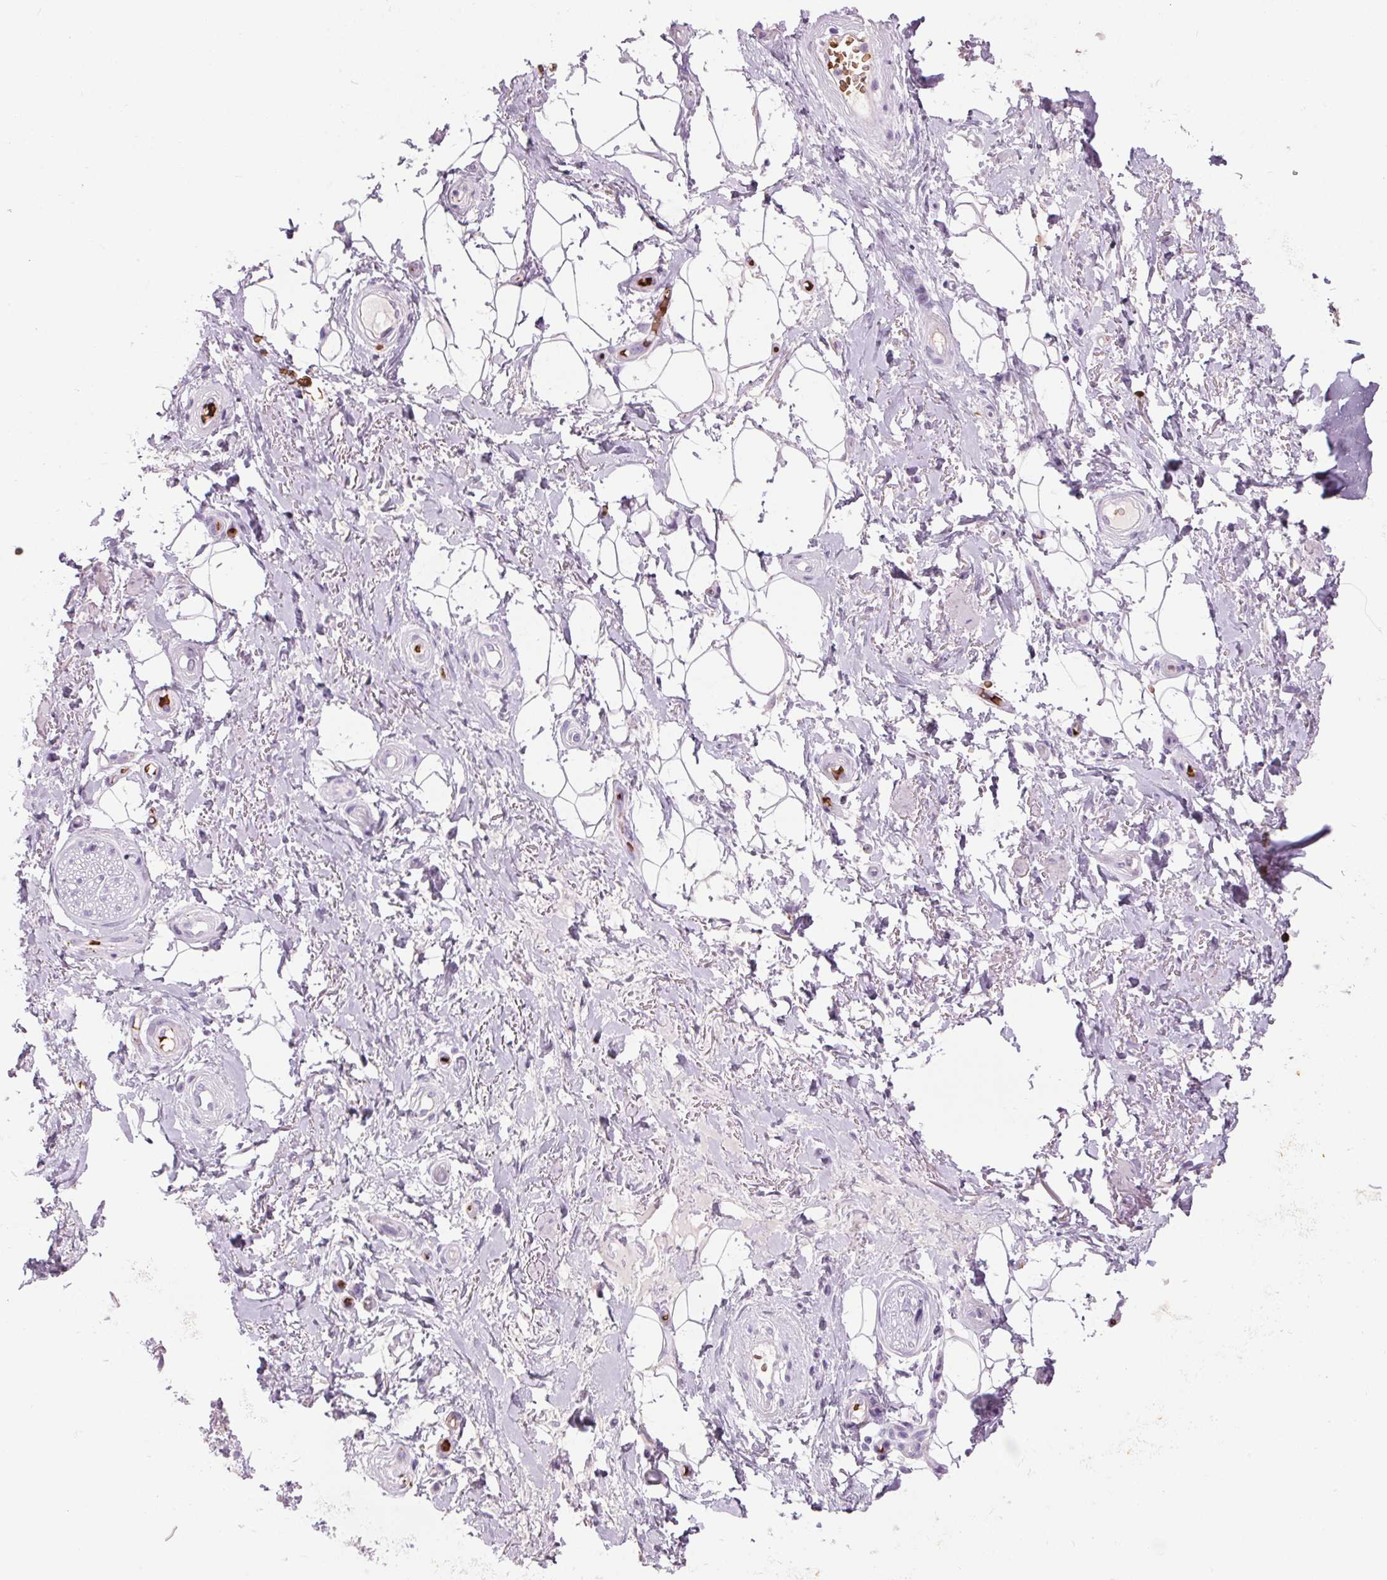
{"staining": {"intensity": "negative", "quantity": "none", "location": "none"}, "tissue": "adipose tissue", "cell_type": "Adipocytes", "image_type": "normal", "snomed": [{"axis": "morphology", "description": "Normal tissue, NOS"}, {"axis": "topography", "description": "Anal"}, {"axis": "topography", "description": "Peripheral nerve tissue"}], "caption": "Immunohistochemistry of benign adipose tissue exhibits no positivity in adipocytes. (DAB immunohistochemistry with hematoxylin counter stain).", "gene": "HBQ1", "patient": {"sex": "male", "age": 53}}